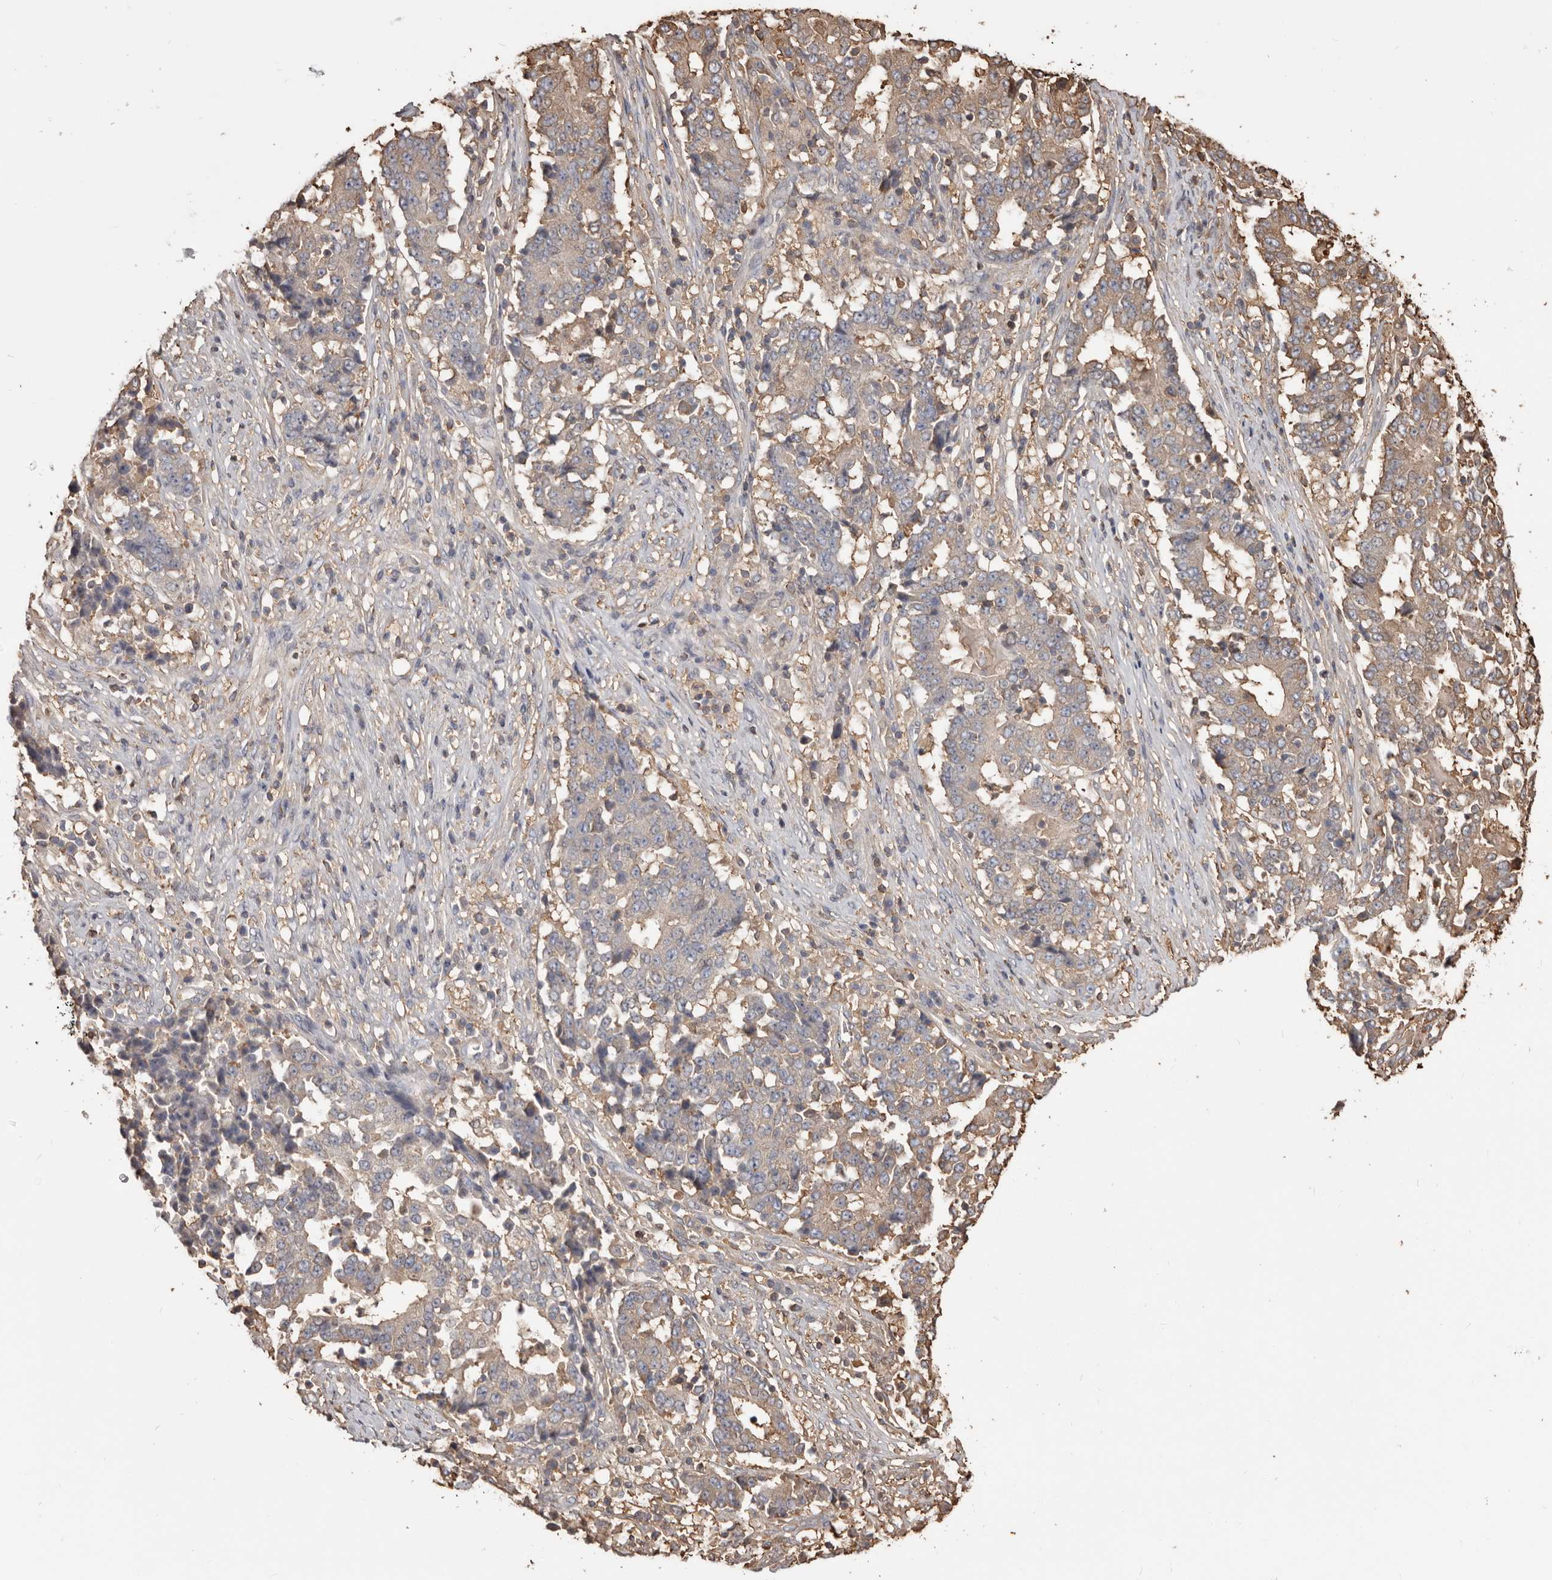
{"staining": {"intensity": "weak", "quantity": "25%-75%", "location": "cytoplasmic/membranous"}, "tissue": "stomach cancer", "cell_type": "Tumor cells", "image_type": "cancer", "snomed": [{"axis": "morphology", "description": "Adenocarcinoma, NOS"}, {"axis": "topography", "description": "Stomach"}], "caption": "This micrograph exhibits immunohistochemistry (IHC) staining of stomach cancer (adenocarcinoma), with low weak cytoplasmic/membranous staining in about 25%-75% of tumor cells.", "gene": "PKM", "patient": {"sex": "male", "age": 59}}